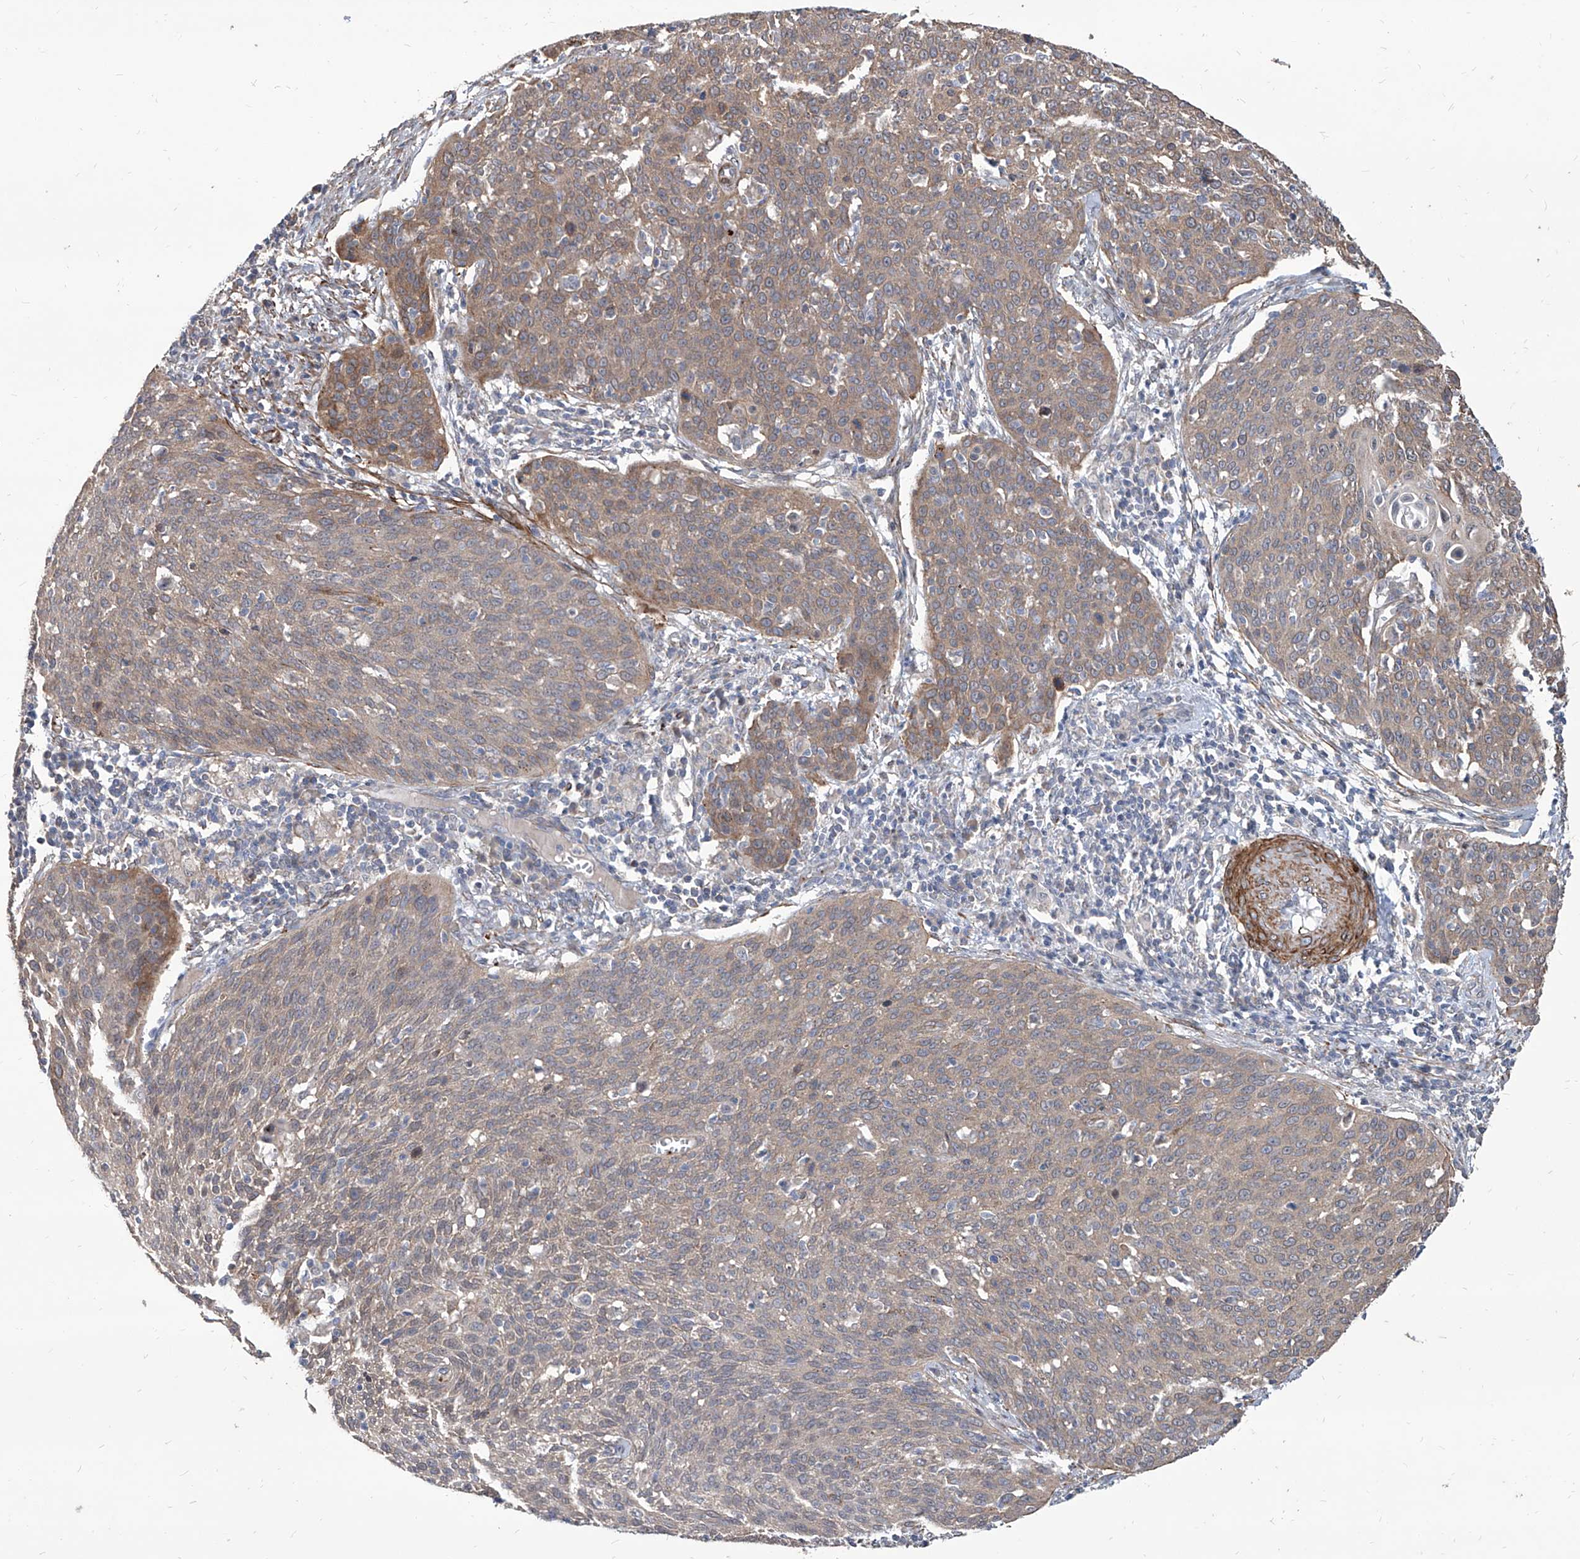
{"staining": {"intensity": "weak", "quantity": ">75%", "location": "cytoplasmic/membranous"}, "tissue": "cervical cancer", "cell_type": "Tumor cells", "image_type": "cancer", "snomed": [{"axis": "morphology", "description": "Squamous cell carcinoma, NOS"}, {"axis": "topography", "description": "Cervix"}], "caption": "Human cervical cancer stained for a protein (brown) displays weak cytoplasmic/membranous positive expression in about >75% of tumor cells.", "gene": "FAM83B", "patient": {"sex": "female", "age": 38}}